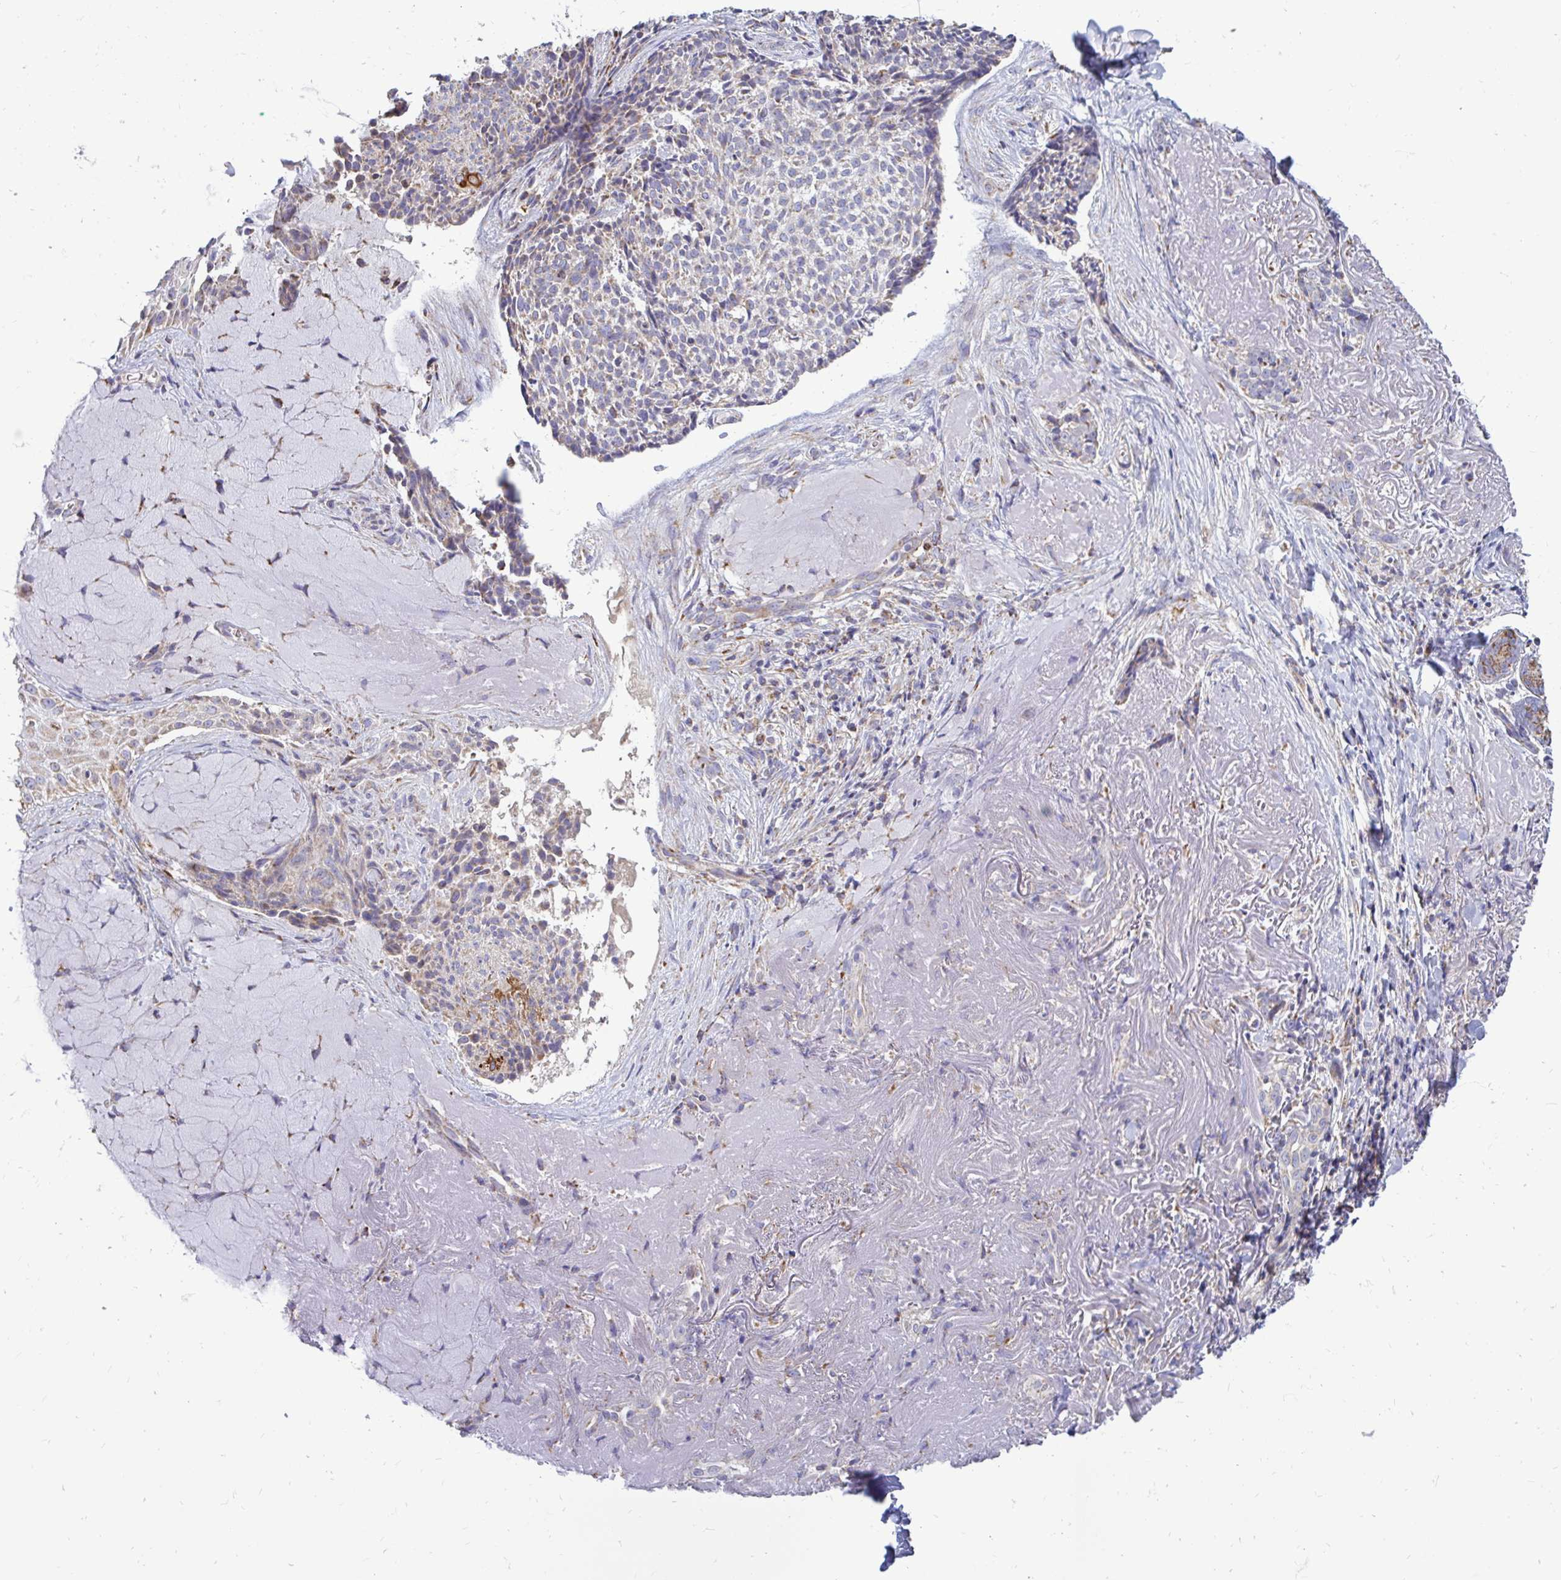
{"staining": {"intensity": "weak", "quantity": "25%-75%", "location": "cytoplasmic/membranous"}, "tissue": "skin cancer", "cell_type": "Tumor cells", "image_type": "cancer", "snomed": [{"axis": "morphology", "description": "Basal cell carcinoma"}, {"axis": "topography", "description": "Skin"}, {"axis": "topography", "description": "Skin of face"}], "caption": "About 25%-75% of tumor cells in skin cancer exhibit weak cytoplasmic/membranous protein expression as visualized by brown immunohistochemical staining.", "gene": "OR10R2", "patient": {"sex": "female", "age": 95}}